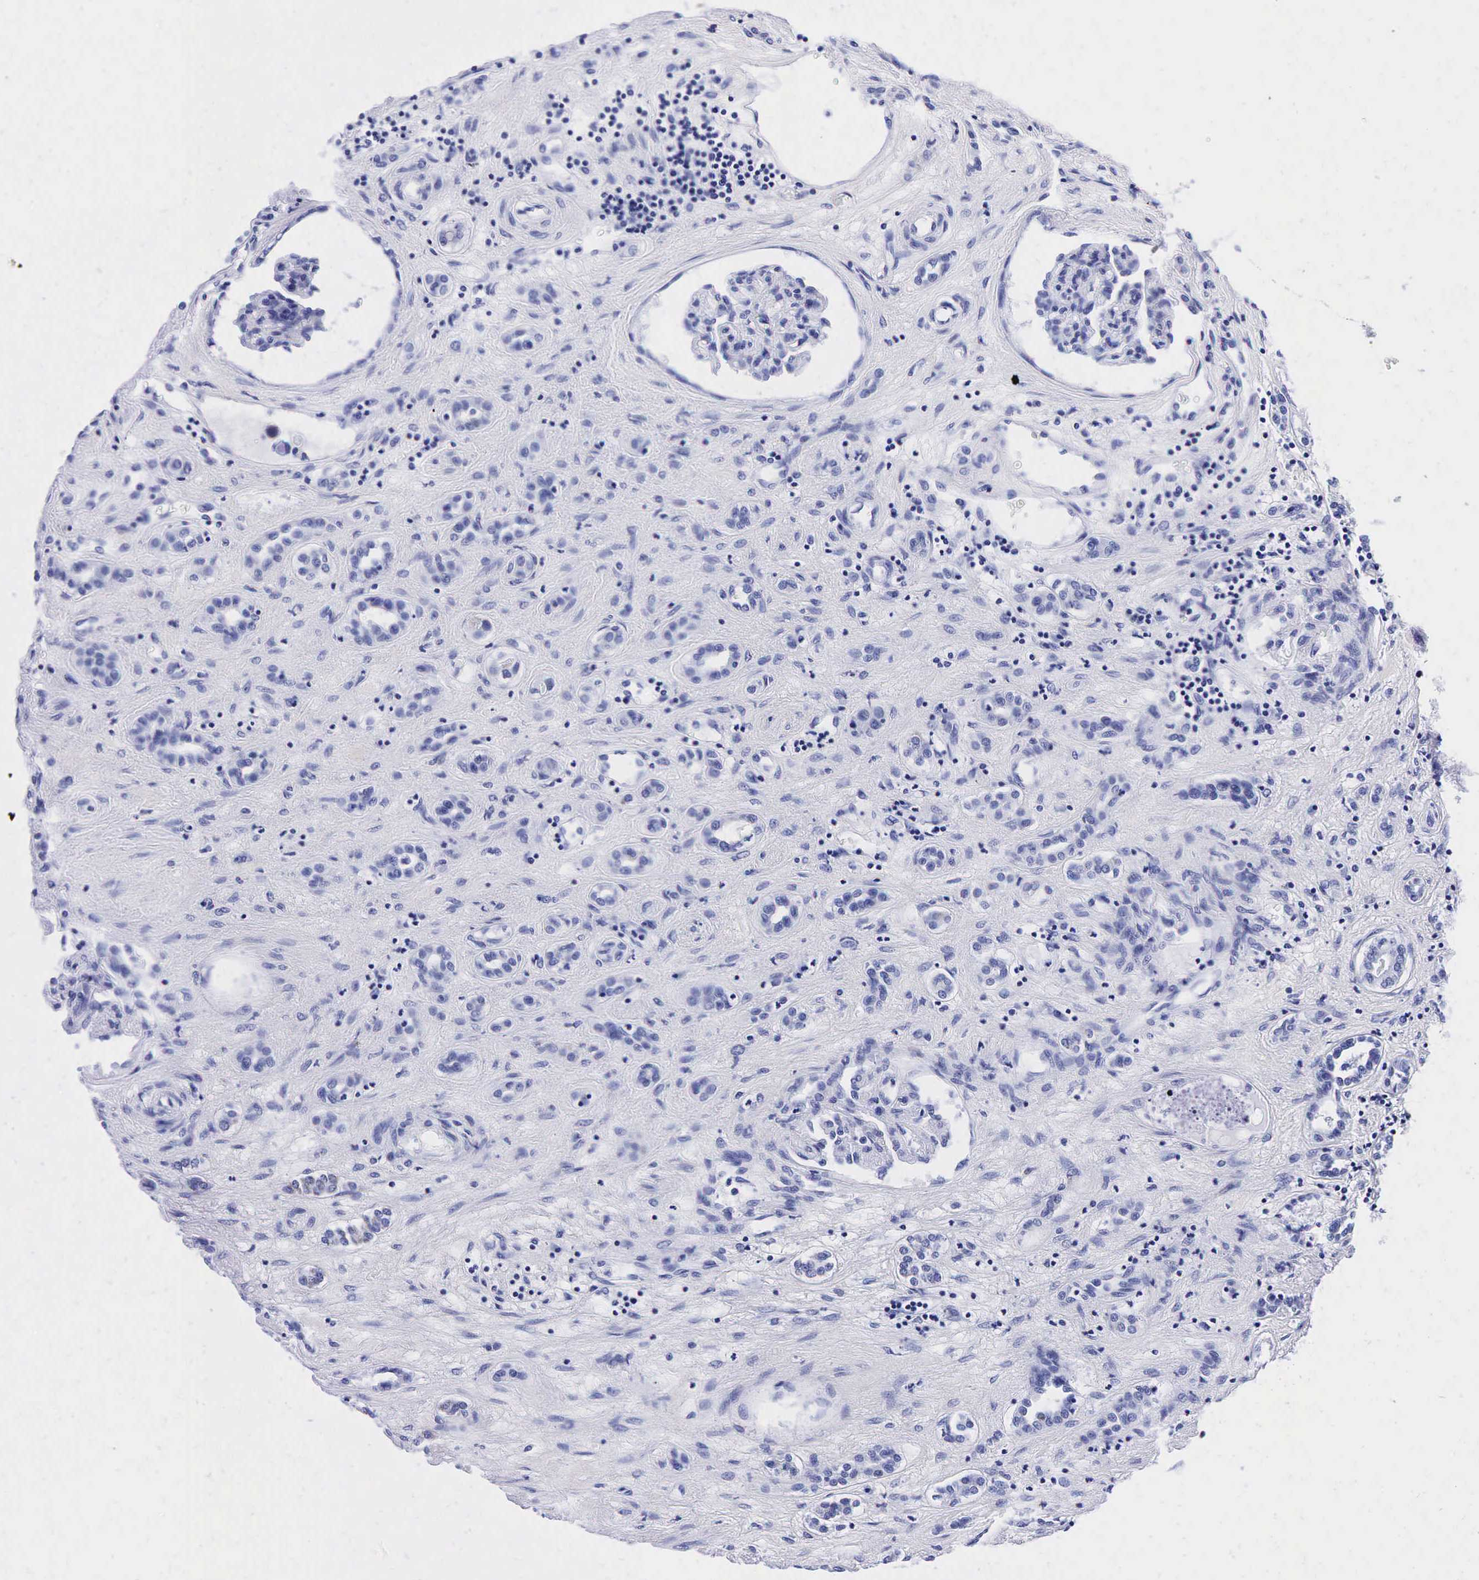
{"staining": {"intensity": "negative", "quantity": "none", "location": "none"}, "tissue": "renal cancer", "cell_type": "Tumor cells", "image_type": "cancer", "snomed": [{"axis": "morphology", "description": "Adenocarcinoma, NOS"}, {"axis": "topography", "description": "Kidney"}], "caption": "IHC of human renal cancer reveals no expression in tumor cells.", "gene": "TG", "patient": {"sex": "male", "age": 57}}